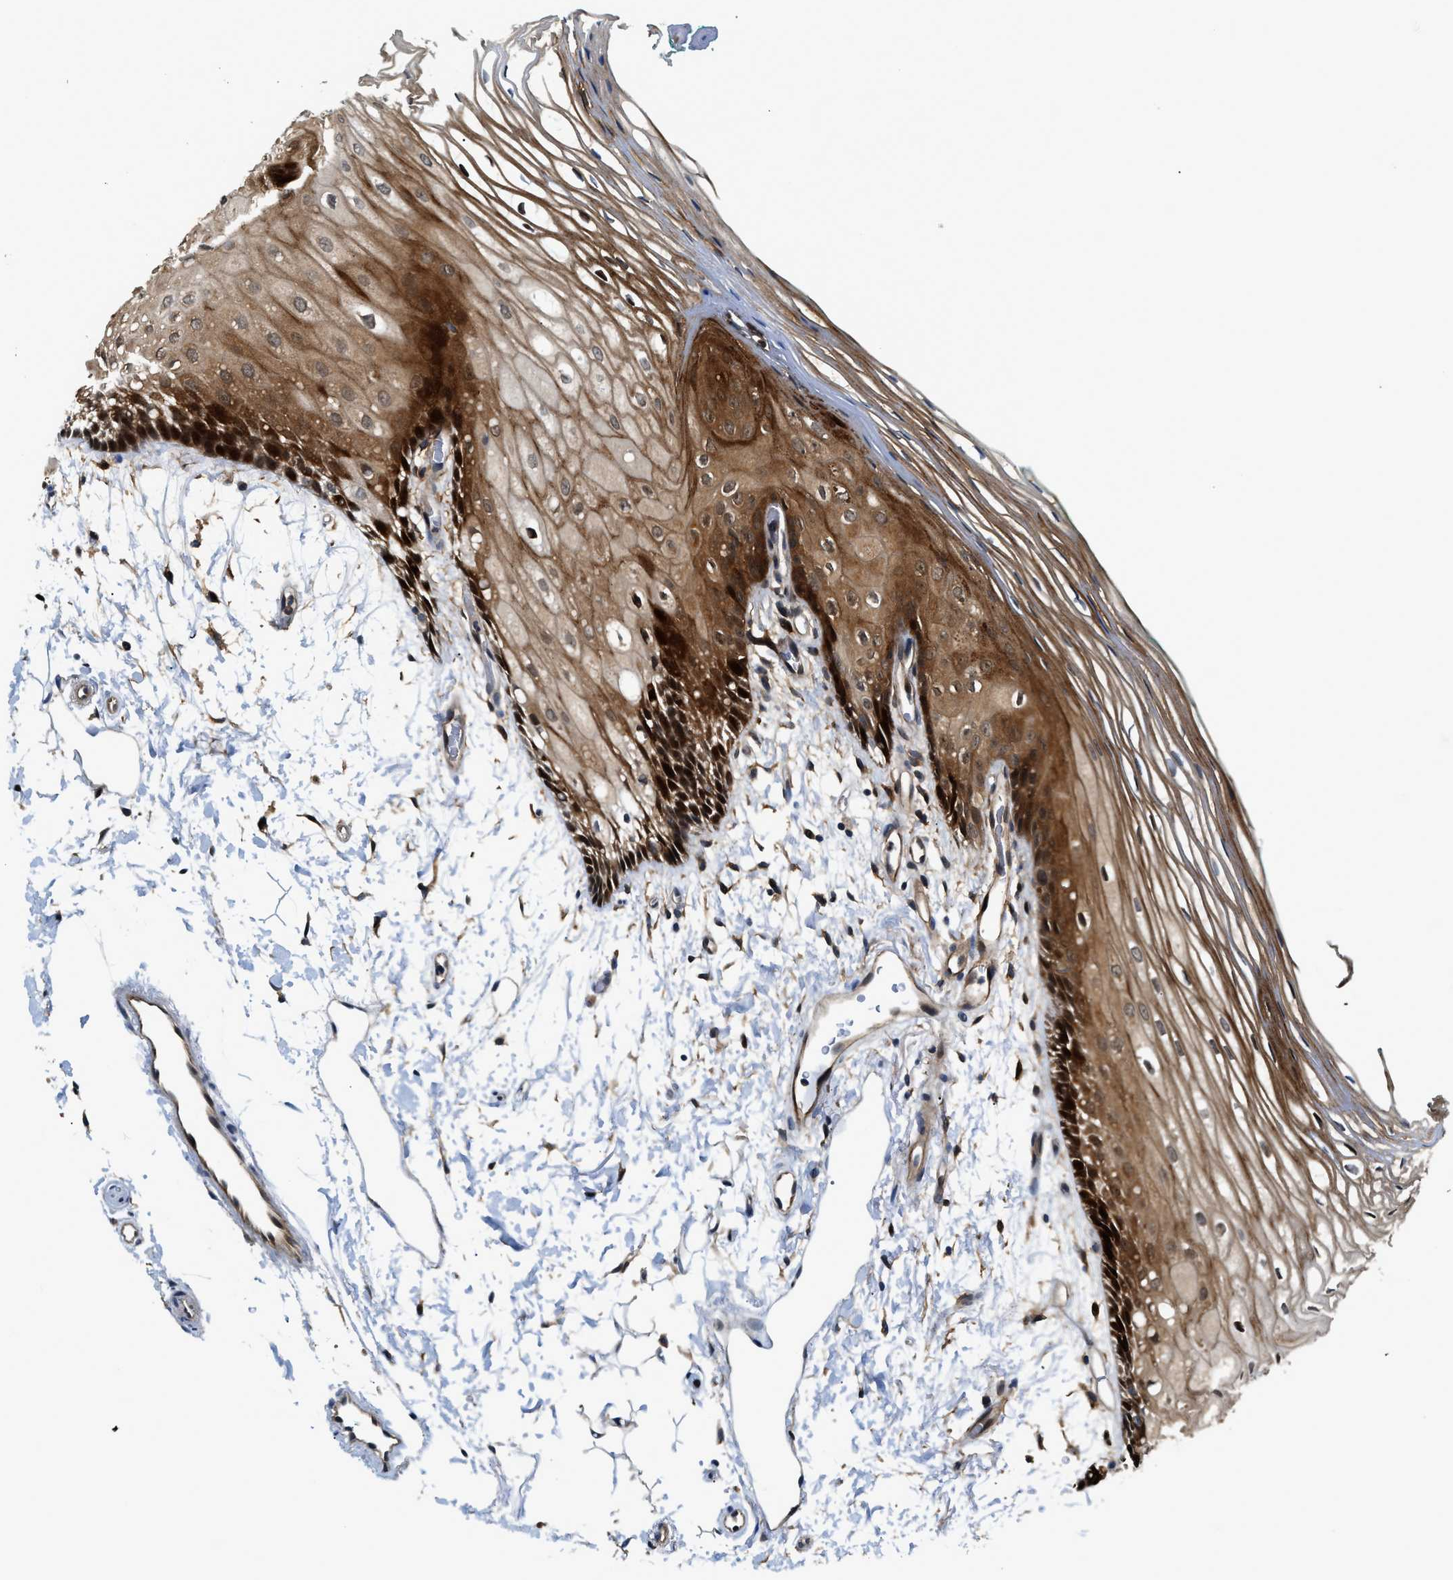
{"staining": {"intensity": "strong", "quantity": ">75%", "location": "cytoplasmic/membranous,nuclear"}, "tissue": "oral mucosa", "cell_type": "Squamous epithelial cells", "image_type": "normal", "snomed": [{"axis": "morphology", "description": "Normal tissue, NOS"}, {"axis": "topography", "description": "Skeletal muscle"}, {"axis": "topography", "description": "Oral tissue"}, {"axis": "topography", "description": "Peripheral nerve tissue"}], "caption": "DAB (3,3'-diaminobenzidine) immunohistochemical staining of normal oral mucosa shows strong cytoplasmic/membranous,nuclear protein staining in about >75% of squamous epithelial cells.", "gene": "TRAK2", "patient": {"sex": "female", "age": 84}}